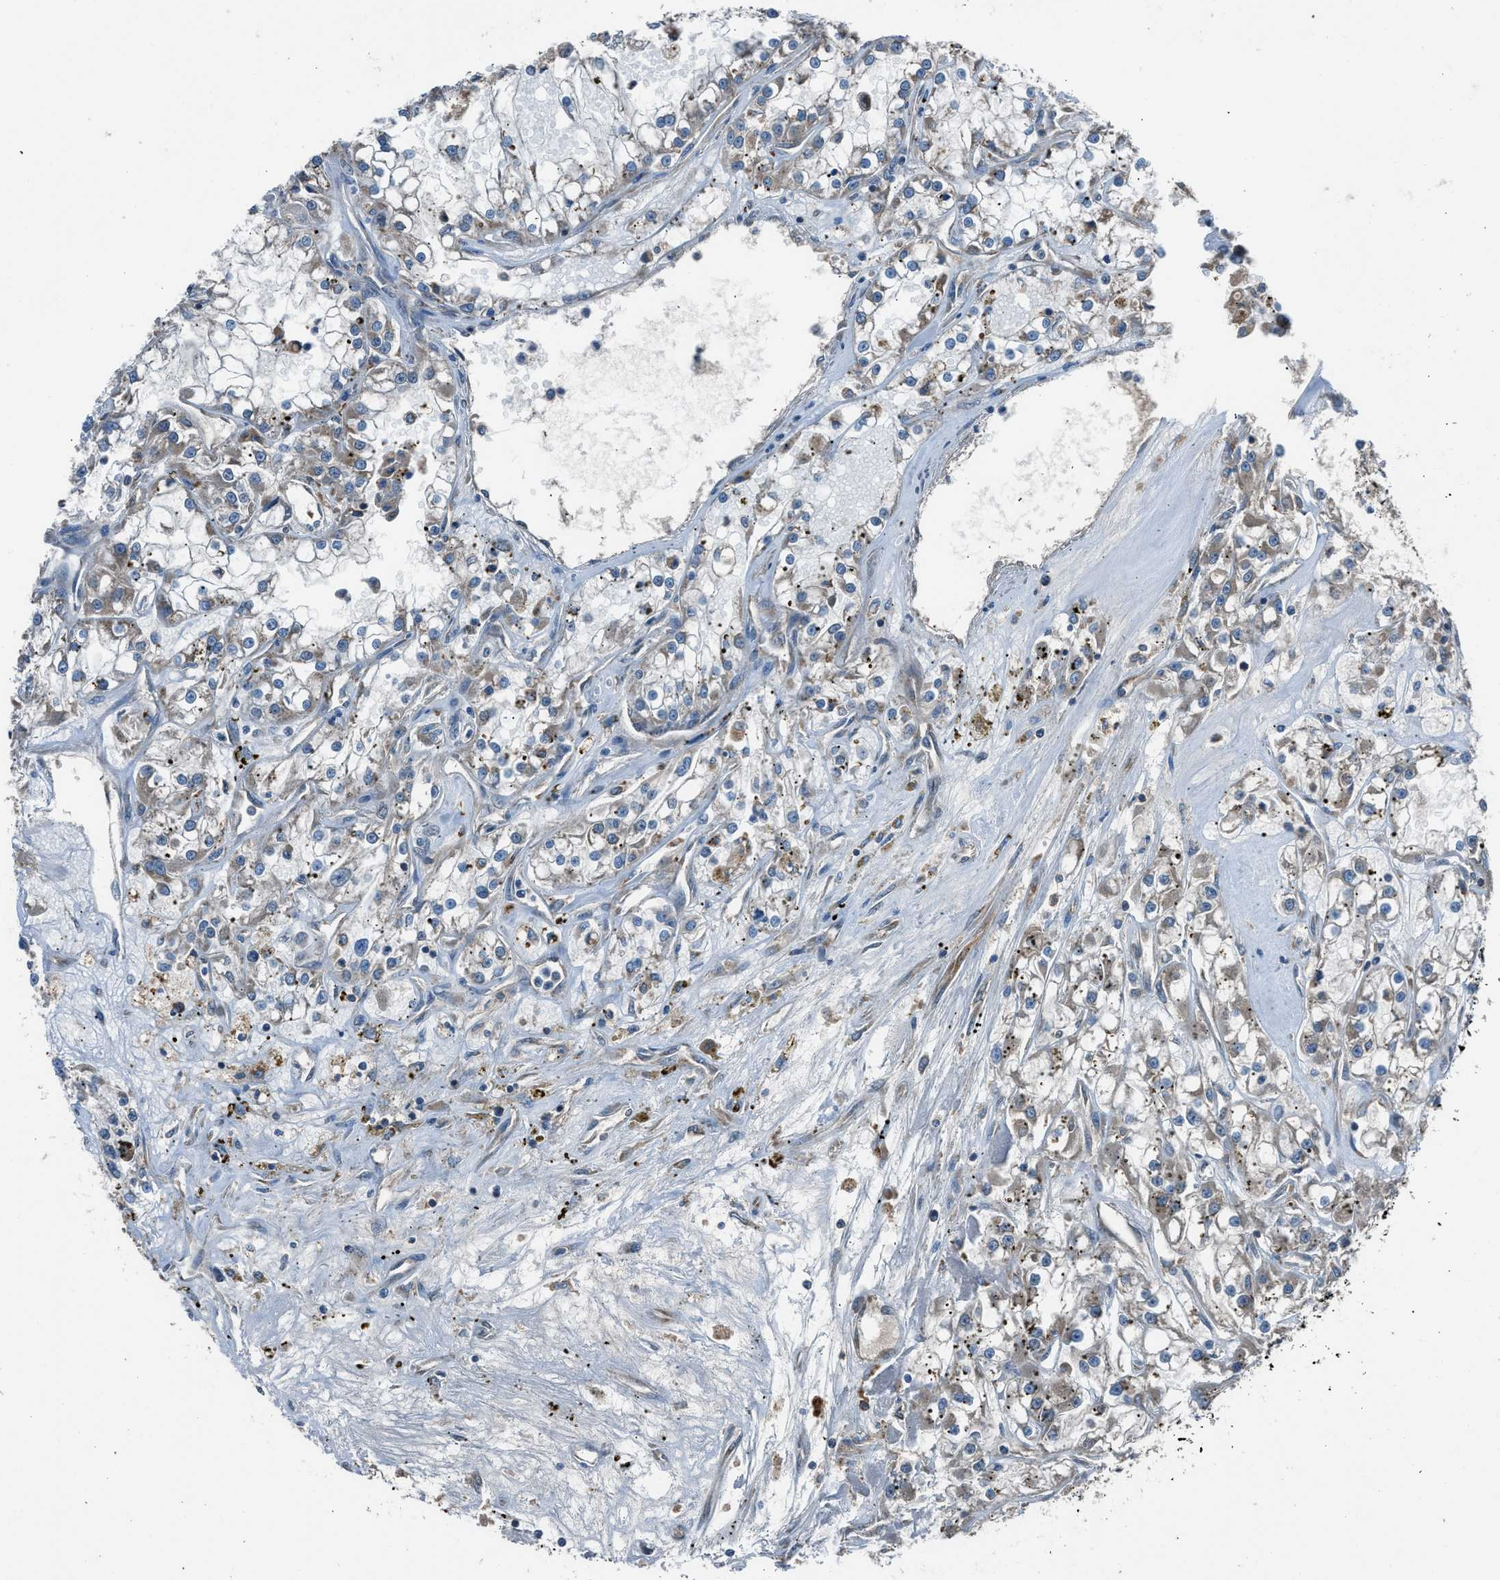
{"staining": {"intensity": "moderate", "quantity": "25%-75%", "location": "cytoplasmic/membranous"}, "tissue": "renal cancer", "cell_type": "Tumor cells", "image_type": "cancer", "snomed": [{"axis": "morphology", "description": "Adenocarcinoma, NOS"}, {"axis": "topography", "description": "Kidney"}], "caption": "Tumor cells reveal medium levels of moderate cytoplasmic/membranous positivity in approximately 25%-75% of cells in renal cancer (adenocarcinoma). (DAB (3,3'-diaminobenzidine) IHC with brightfield microscopy, high magnification).", "gene": "LMBR1", "patient": {"sex": "female", "age": 52}}